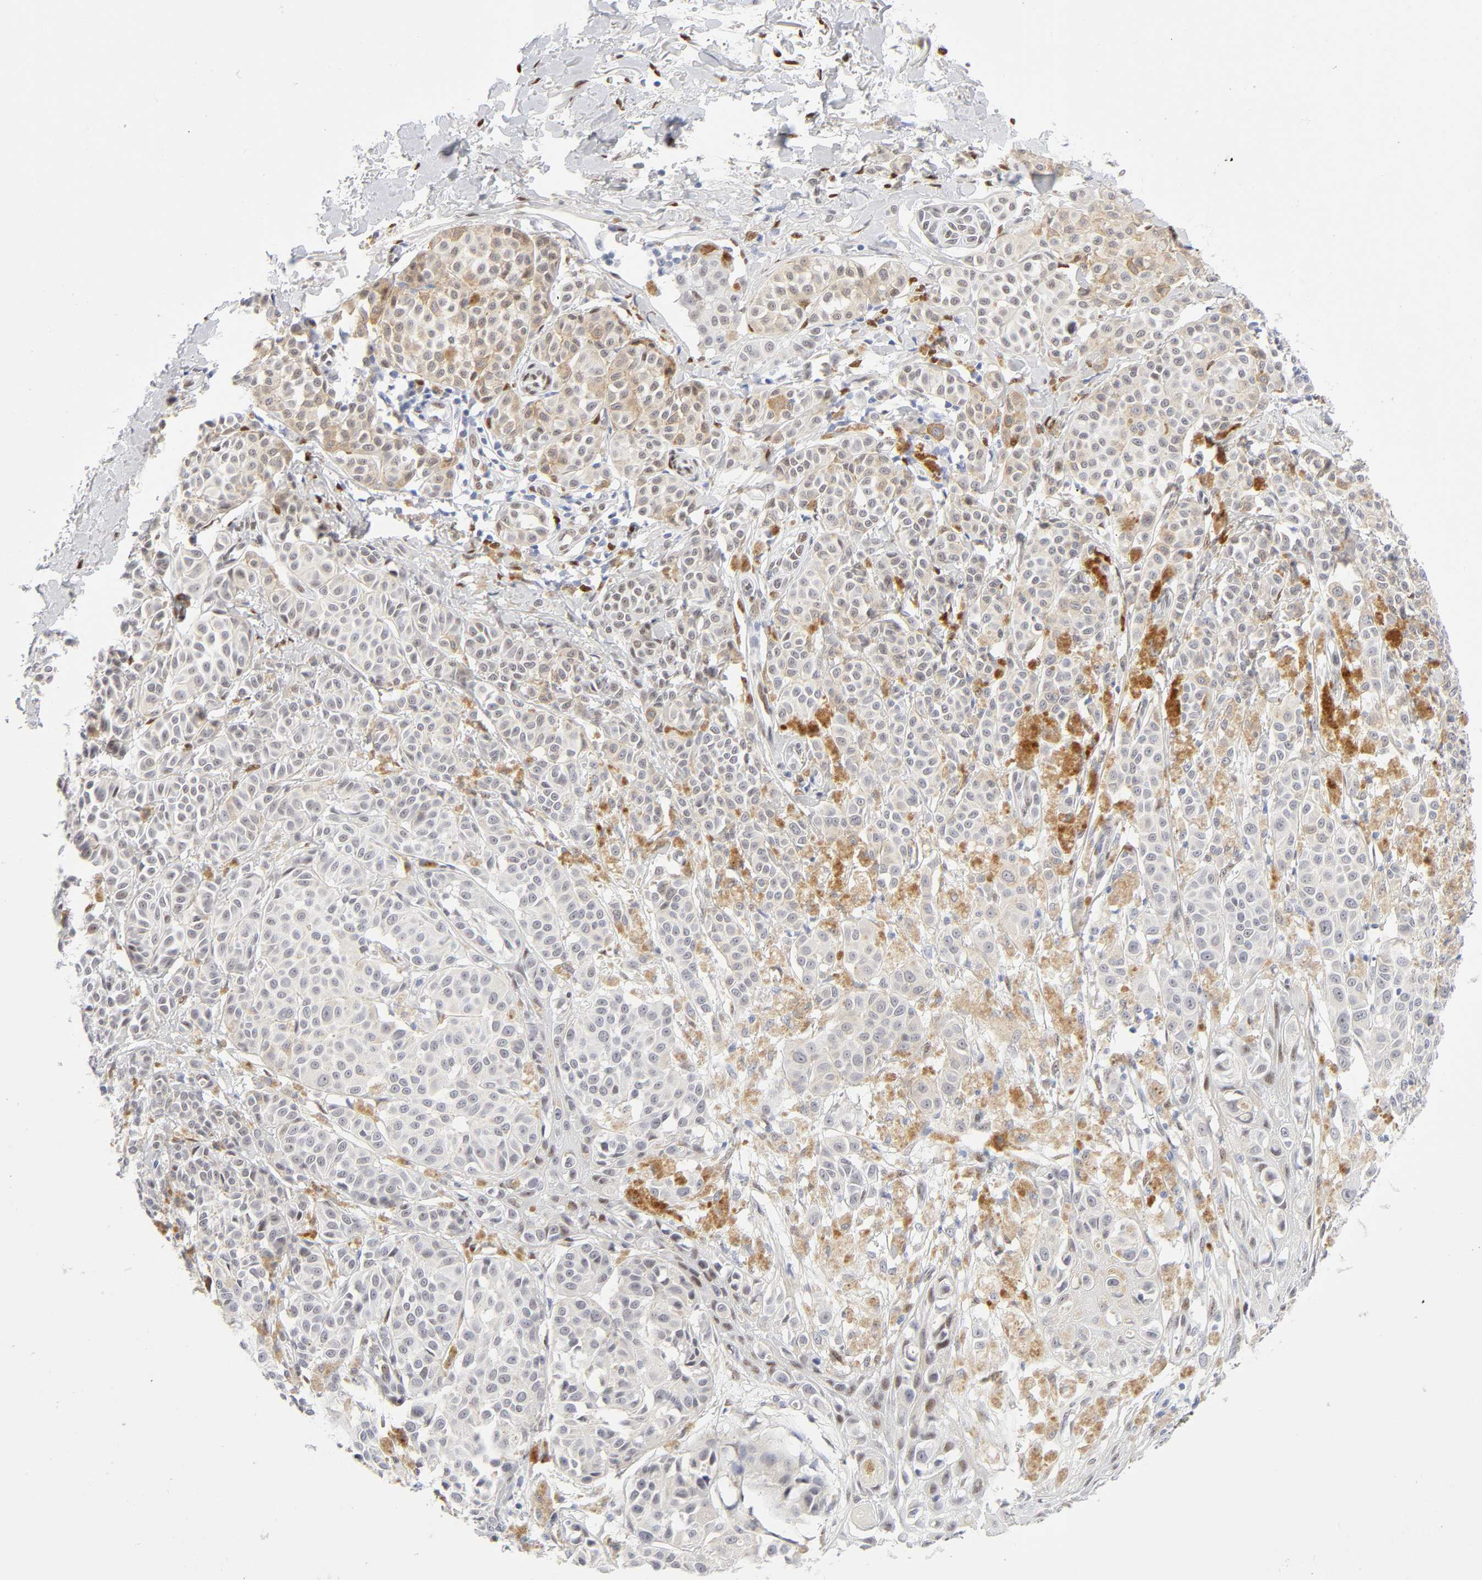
{"staining": {"intensity": "weak", "quantity": "<25%", "location": "cytoplasmic/membranous"}, "tissue": "melanoma", "cell_type": "Tumor cells", "image_type": "cancer", "snomed": [{"axis": "morphology", "description": "Malignant melanoma, NOS"}, {"axis": "topography", "description": "Skin"}], "caption": "Melanoma stained for a protein using immunohistochemistry shows no staining tumor cells.", "gene": "NFIC", "patient": {"sex": "male", "age": 76}}